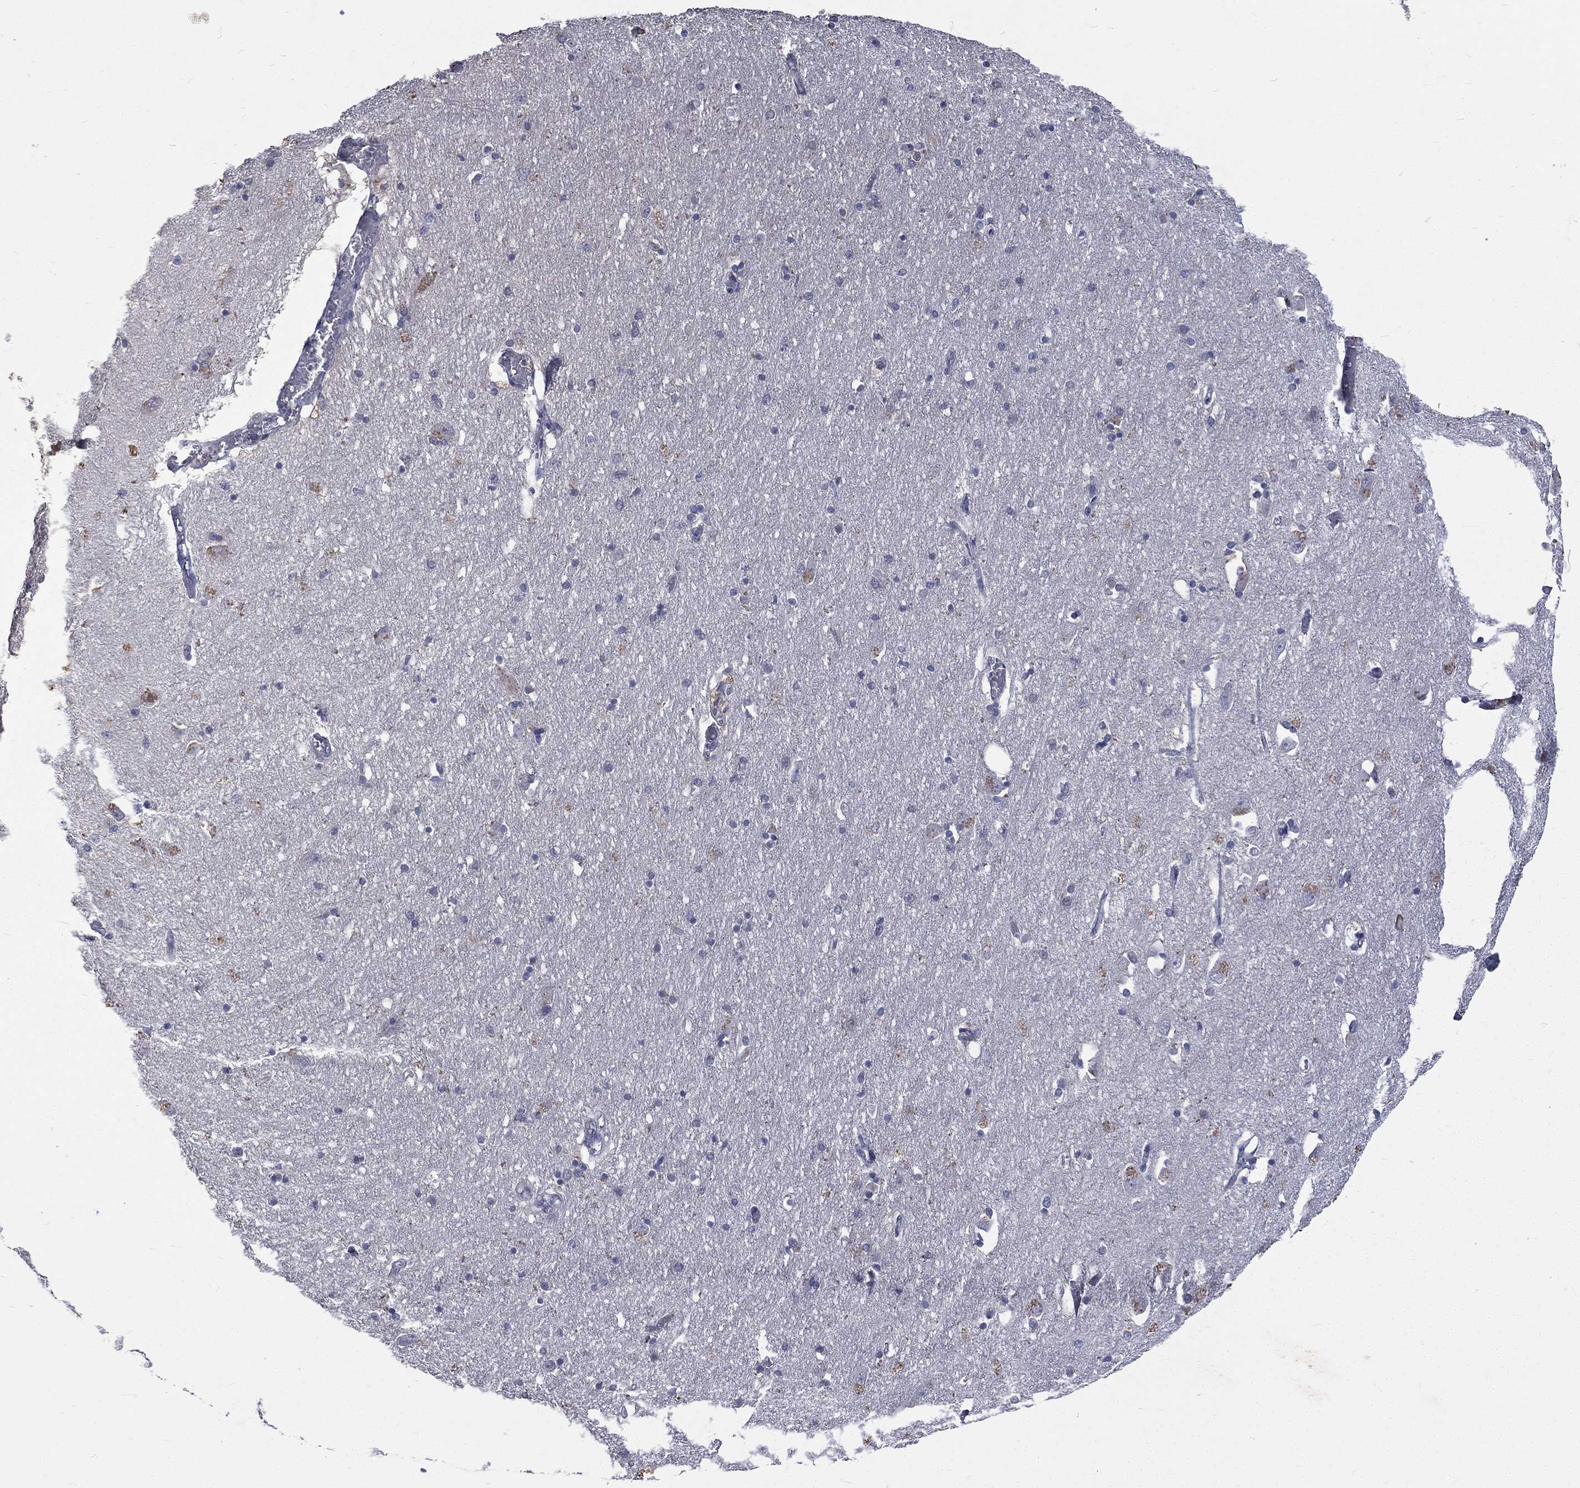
{"staining": {"intensity": "negative", "quantity": "none", "location": "none"}, "tissue": "hippocampus", "cell_type": "Glial cells", "image_type": "normal", "snomed": [{"axis": "morphology", "description": "Normal tissue, NOS"}, {"axis": "topography", "description": "Lateral ventricle wall"}, {"axis": "topography", "description": "Hippocampus"}], "caption": "The micrograph reveals no significant expression in glial cells of hippocampus.", "gene": "CA12", "patient": {"sex": "female", "age": 63}}